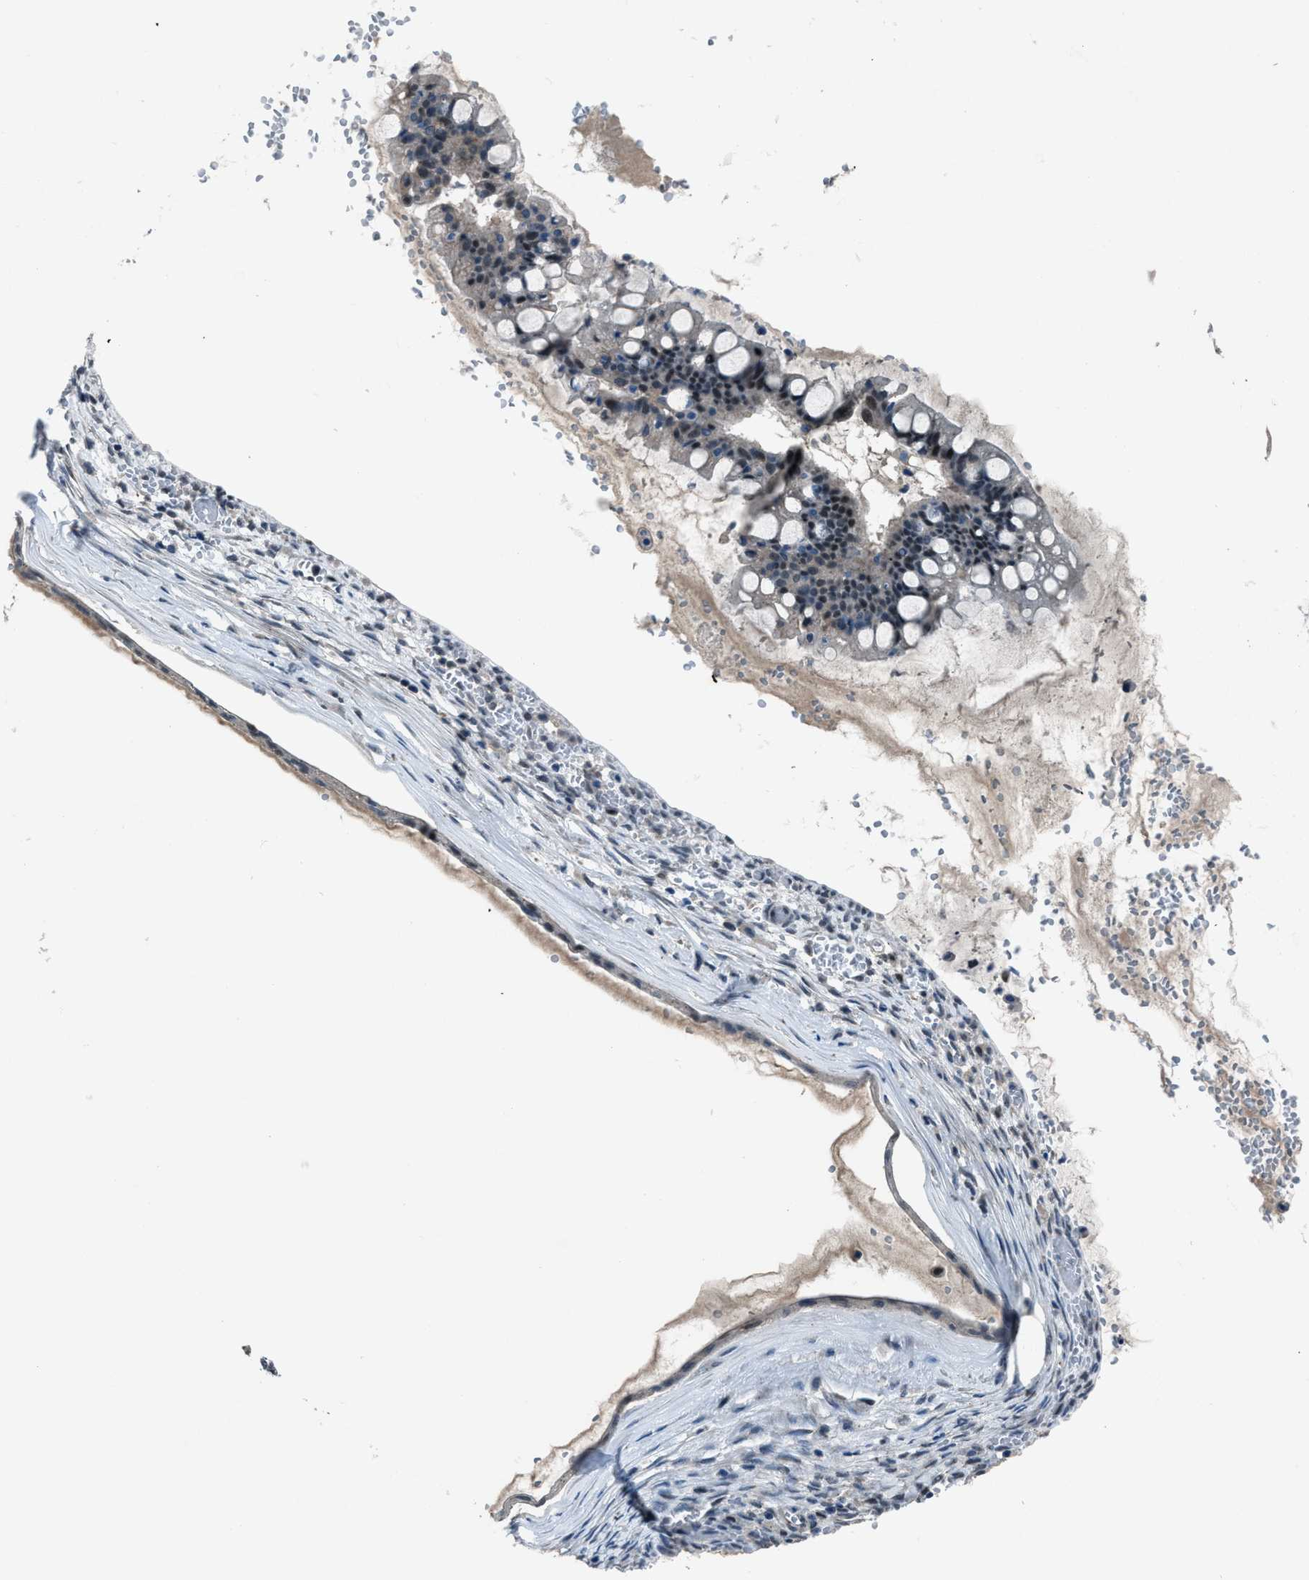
{"staining": {"intensity": "strong", "quantity": "25%-75%", "location": "nuclear"}, "tissue": "ovarian cancer", "cell_type": "Tumor cells", "image_type": "cancer", "snomed": [{"axis": "morphology", "description": "Cystadenocarcinoma, mucinous, NOS"}, {"axis": "topography", "description": "Ovary"}], "caption": "Immunohistochemical staining of human mucinous cystadenocarcinoma (ovarian) exhibits high levels of strong nuclear protein expression in approximately 25%-75% of tumor cells.", "gene": "DUSP19", "patient": {"sex": "female", "age": 73}}